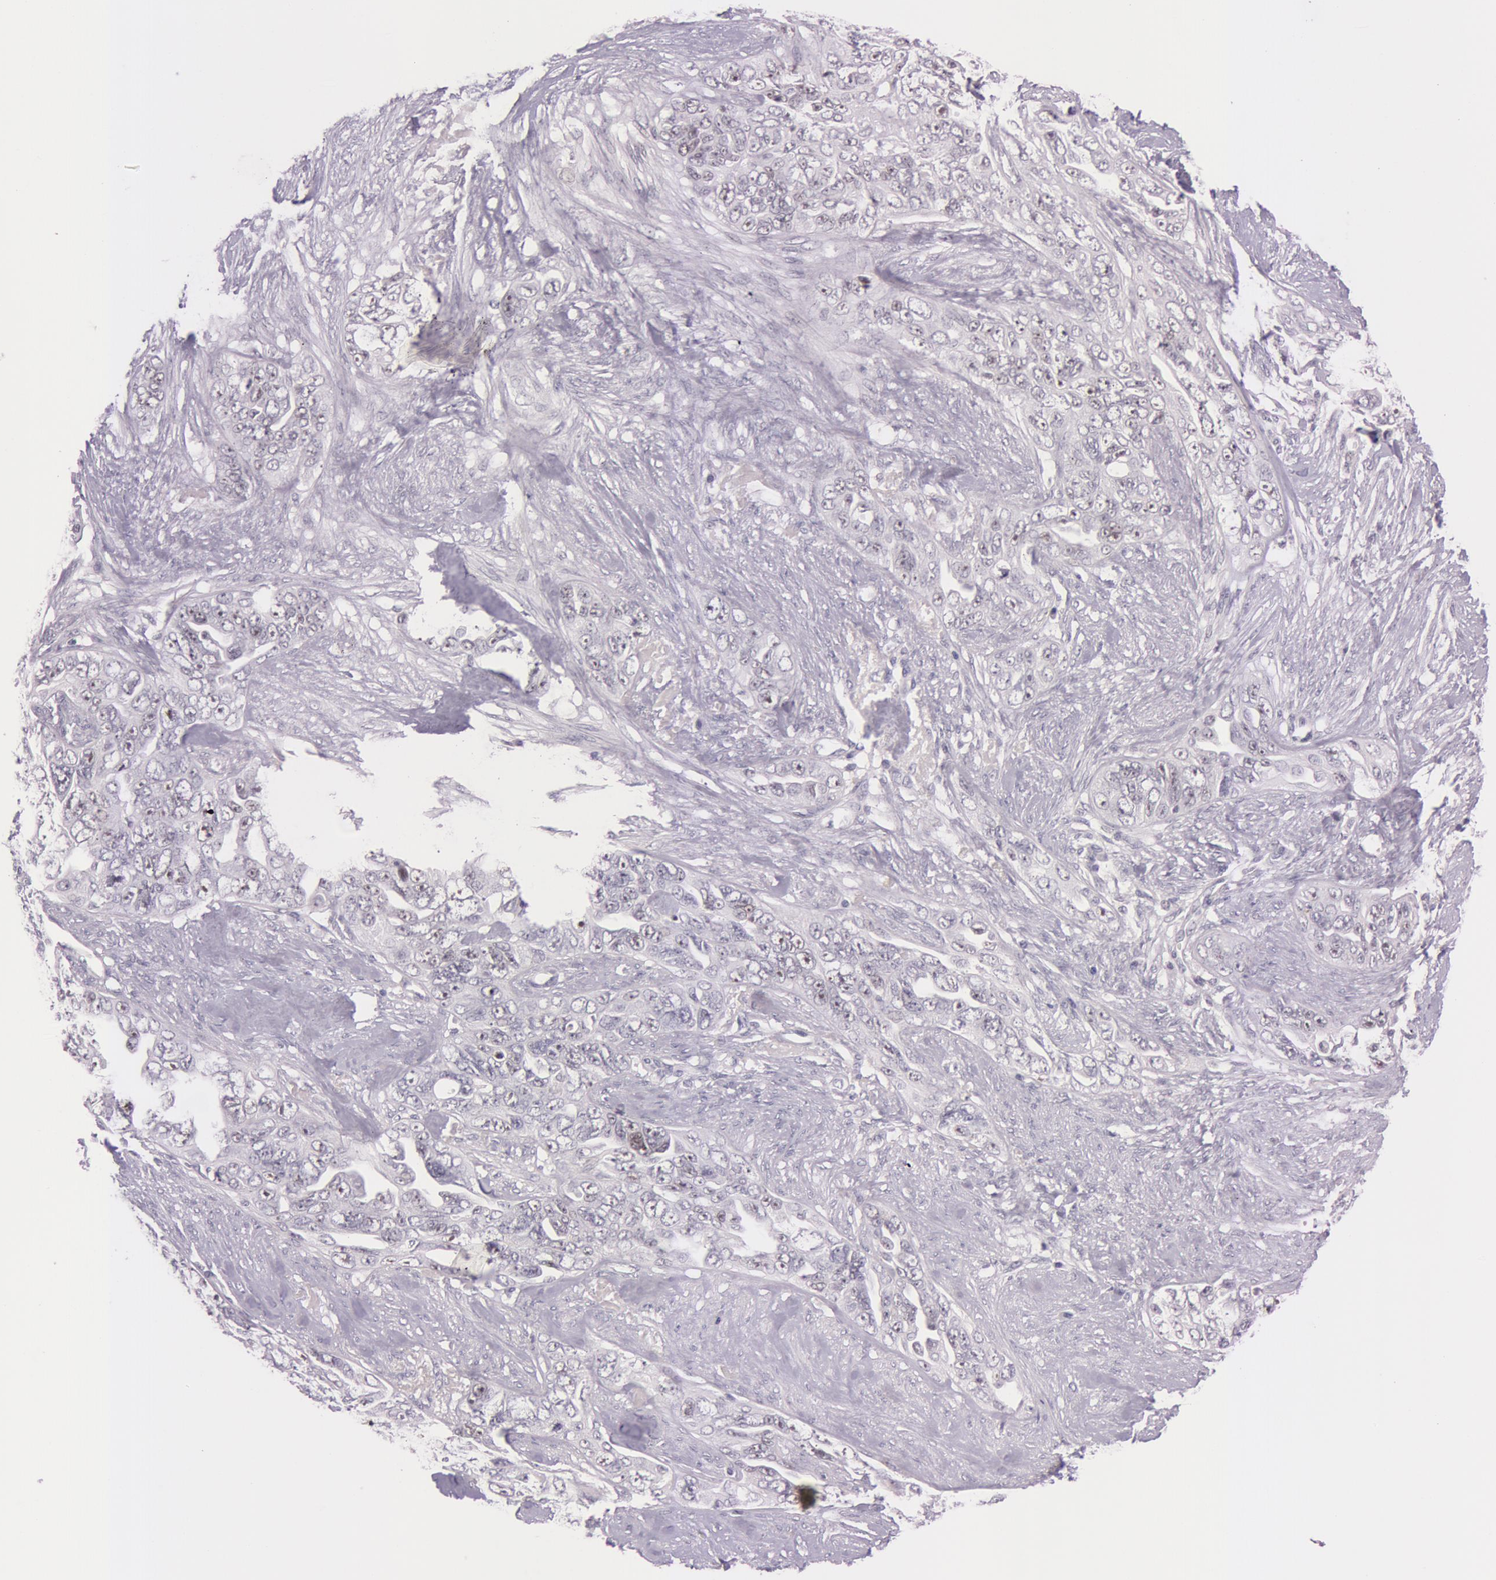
{"staining": {"intensity": "negative", "quantity": "none", "location": "none"}, "tissue": "ovarian cancer", "cell_type": "Tumor cells", "image_type": "cancer", "snomed": [{"axis": "morphology", "description": "Cystadenocarcinoma, serous, NOS"}, {"axis": "topography", "description": "Ovary"}], "caption": "Ovarian cancer (serous cystadenocarcinoma) was stained to show a protein in brown. There is no significant positivity in tumor cells. (DAB (3,3'-diaminobenzidine) immunohistochemistry (IHC) with hematoxylin counter stain).", "gene": "FBL", "patient": {"sex": "female", "age": 63}}